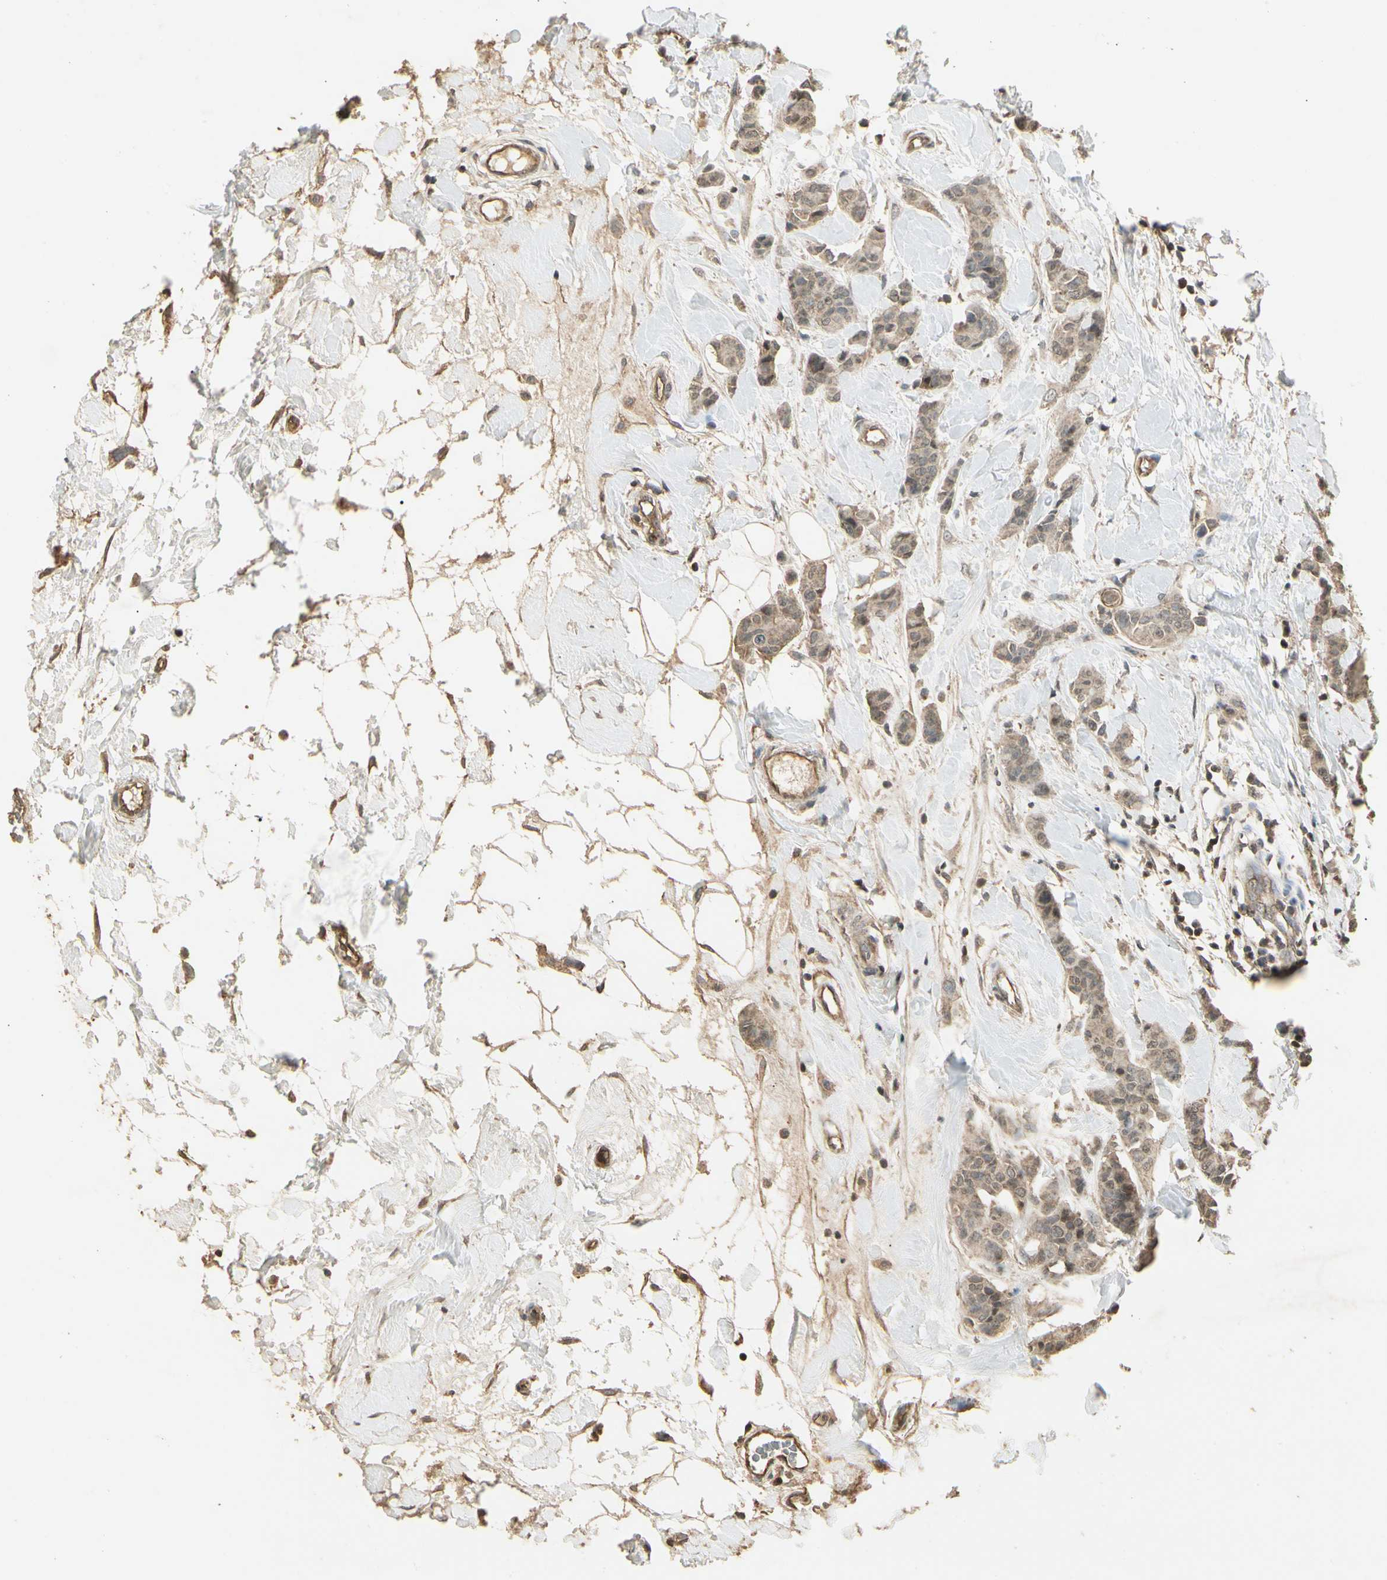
{"staining": {"intensity": "weak", "quantity": ">75%", "location": "cytoplasmic/membranous"}, "tissue": "breast cancer", "cell_type": "Tumor cells", "image_type": "cancer", "snomed": [{"axis": "morphology", "description": "Normal tissue, NOS"}, {"axis": "morphology", "description": "Duct carcinoma"}, {"axis": "topography", "description": "Breast"}], "caption": "Human breast cancer stained with a protein marker reveals weak staining in tumor cells.", "gene": "RNF180", "patient": {"sex": "female", "age": 40}}